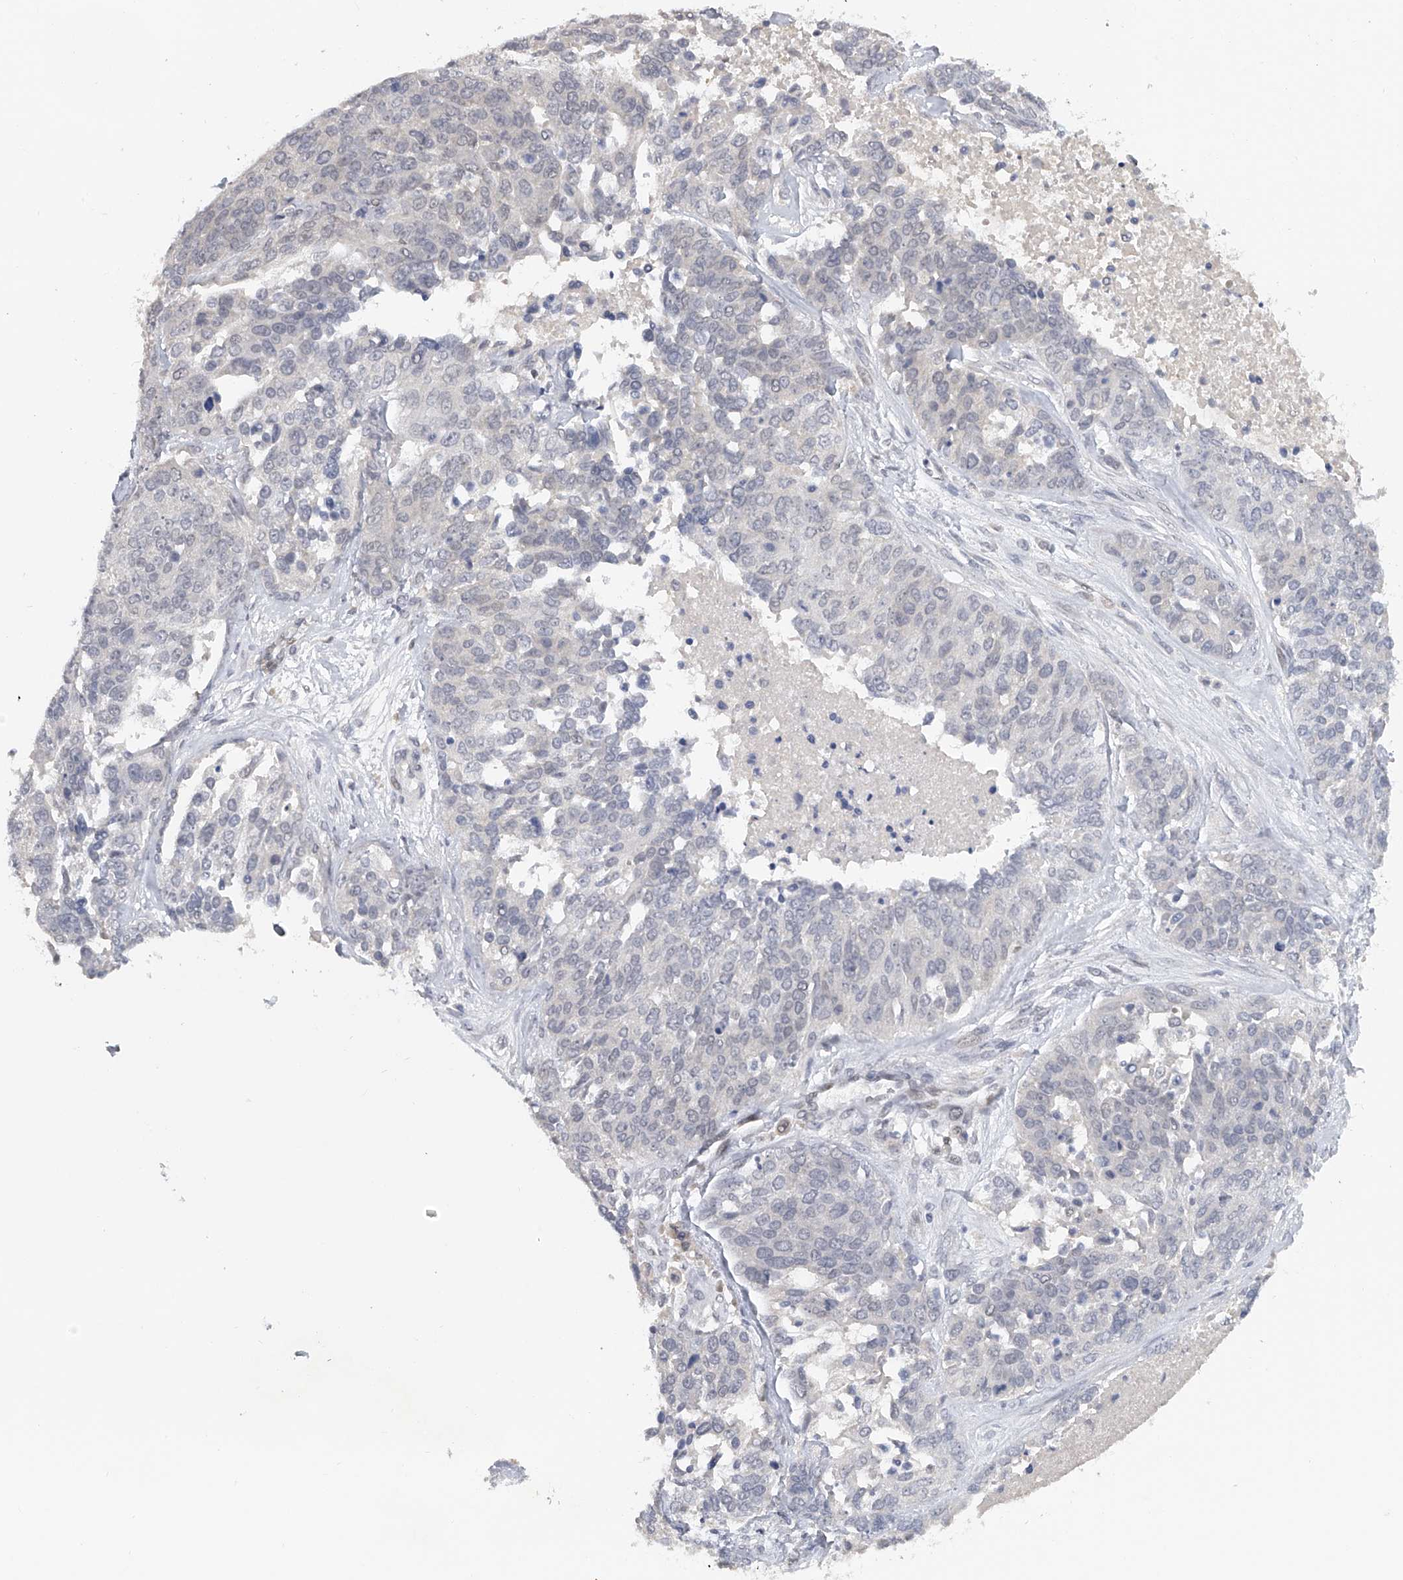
{"staining": {"intensity": "negative", "quantity": "none", "location": "none"}, "tissue": "ovarian cancer", "cell_type": "Tumor cells", "image_type": "cancer", "snomed": [{"axis": "morphology", "description": "Cystadenocarcinoma, serous, NOS"}, {"axis": "topography", "description": "Ovary"}], "caption": "Human ovarian cancer (serous cystadenocarcinoma) stained for a protein using IHC demonstrates no staining in tumor cells.", "gene": "DDX43", "patient": {"sex": "female", "age": 44}}